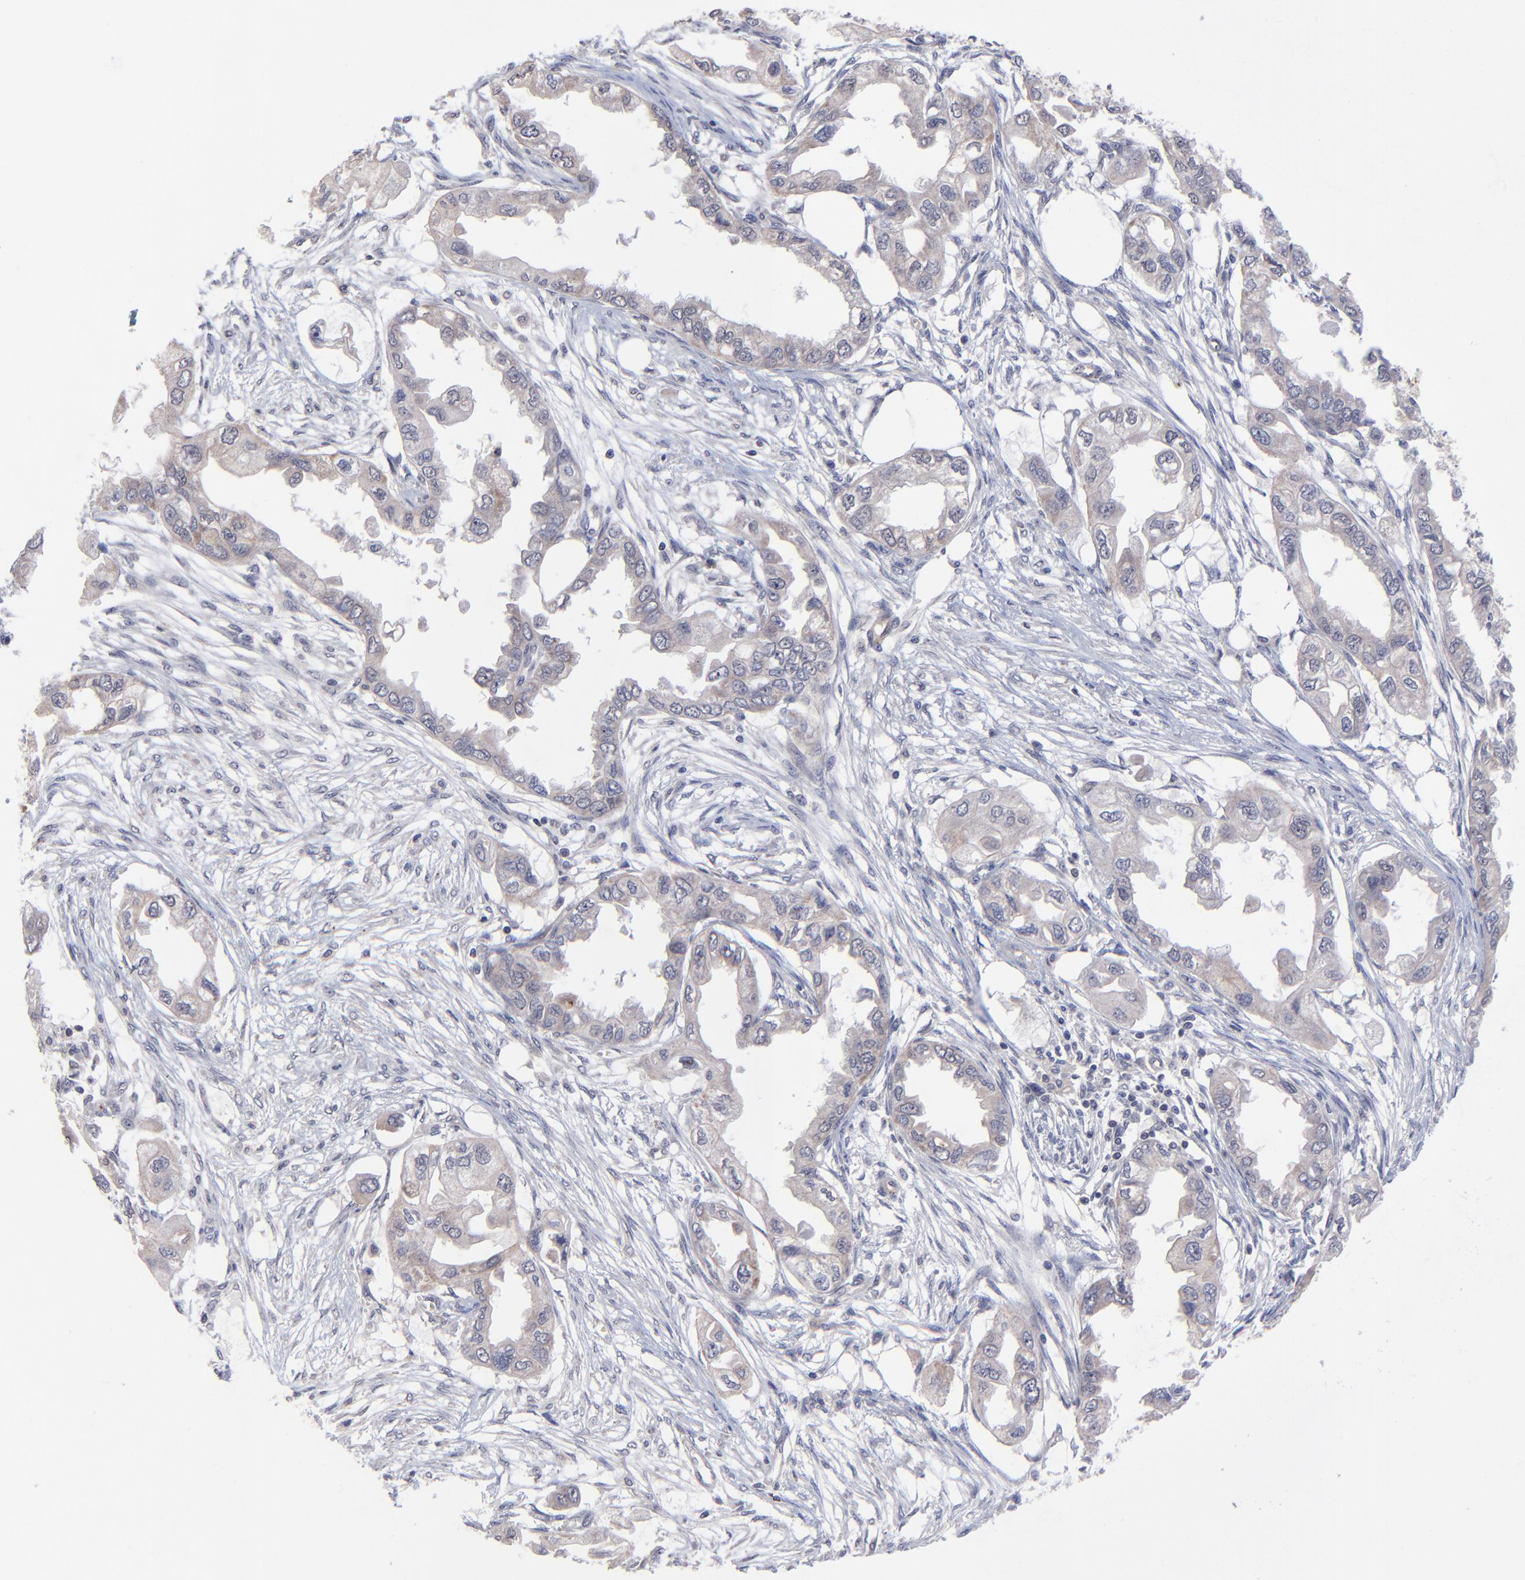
{"staining": {"intensity": "weak", "quantity": "<25%", "location": "cytoplasmic/membranous"}, "tissue": "endometrial cancer", "cell_type": "Tumor cells", "image_type": "cancer", "snomed": [{"axis": "morphology", "description": "Adenocarcinoma, NOS"}, {"axis": "topography", "description": "Endometrium"}], "caption": "This is an immunohistochemistry (IHC) histopathology image of endometrial adenocarcinoma. There is no positivity in tumor cells.", "gene": "ZNF419", "patient": {"sex": "female", "age": 67}}